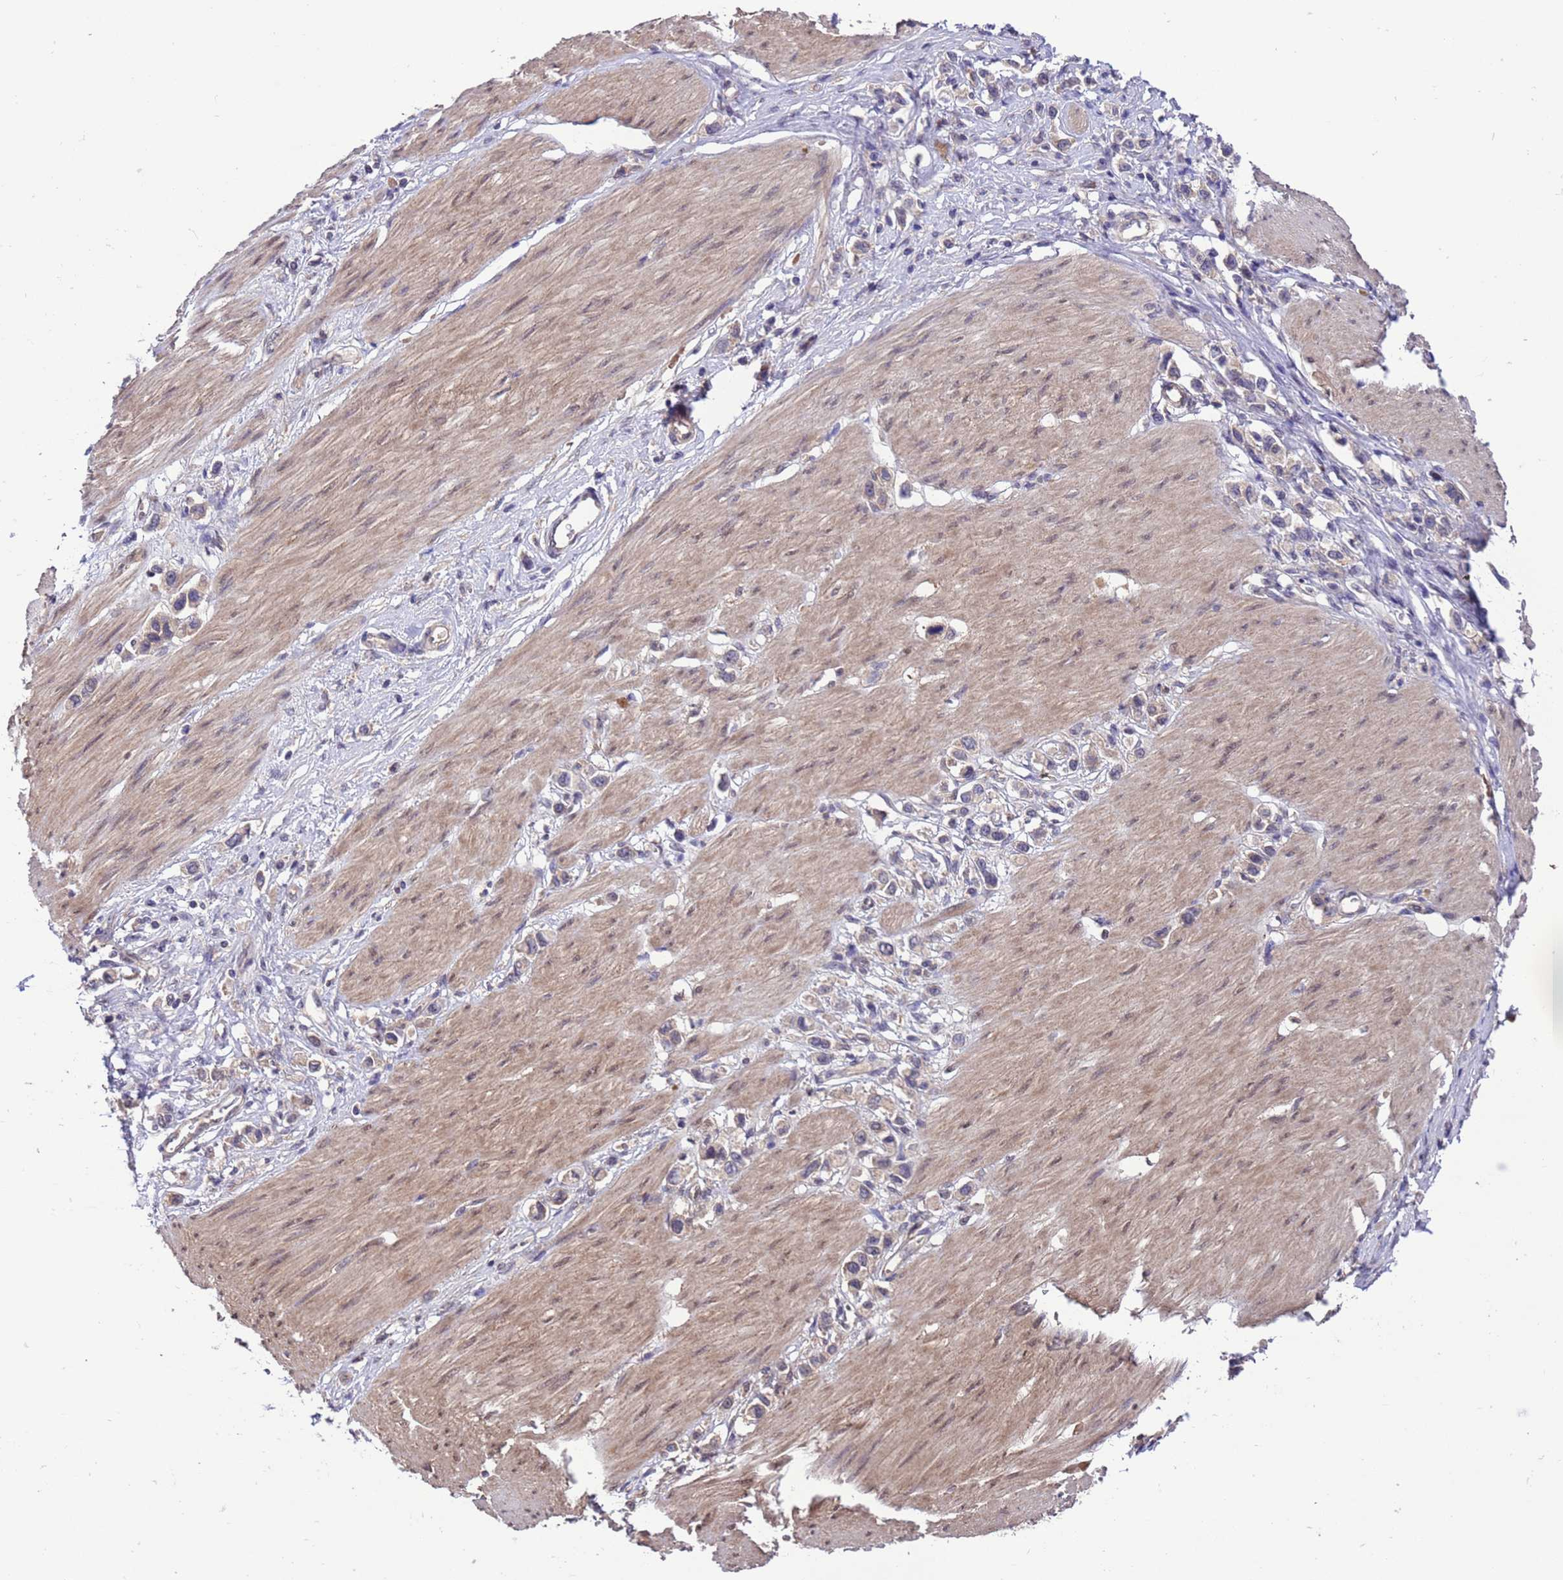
{"staining": {"intensity": "negative", "quantity": "none", "location": "none"}, "tissue": "stomach cancer", "cell_type": "Tumor cells", "image_type": "cancer", "snomed": [{"axis": "morphology", "description": "Normal tissue, NOS"}, {"axis": "morphology", "description": "Adenocarcinoma, NOS"}, {"axis": "topography", "description": "Stomach, upper"}, {"axis": "topography", "description": "Stomach"}], "caption": "The histopathology image shows no staining of tumor cells in adenocarcinoma (stomach).", "gene": "ZFP69B", "patient": {"sex": "female", "age": 65}}